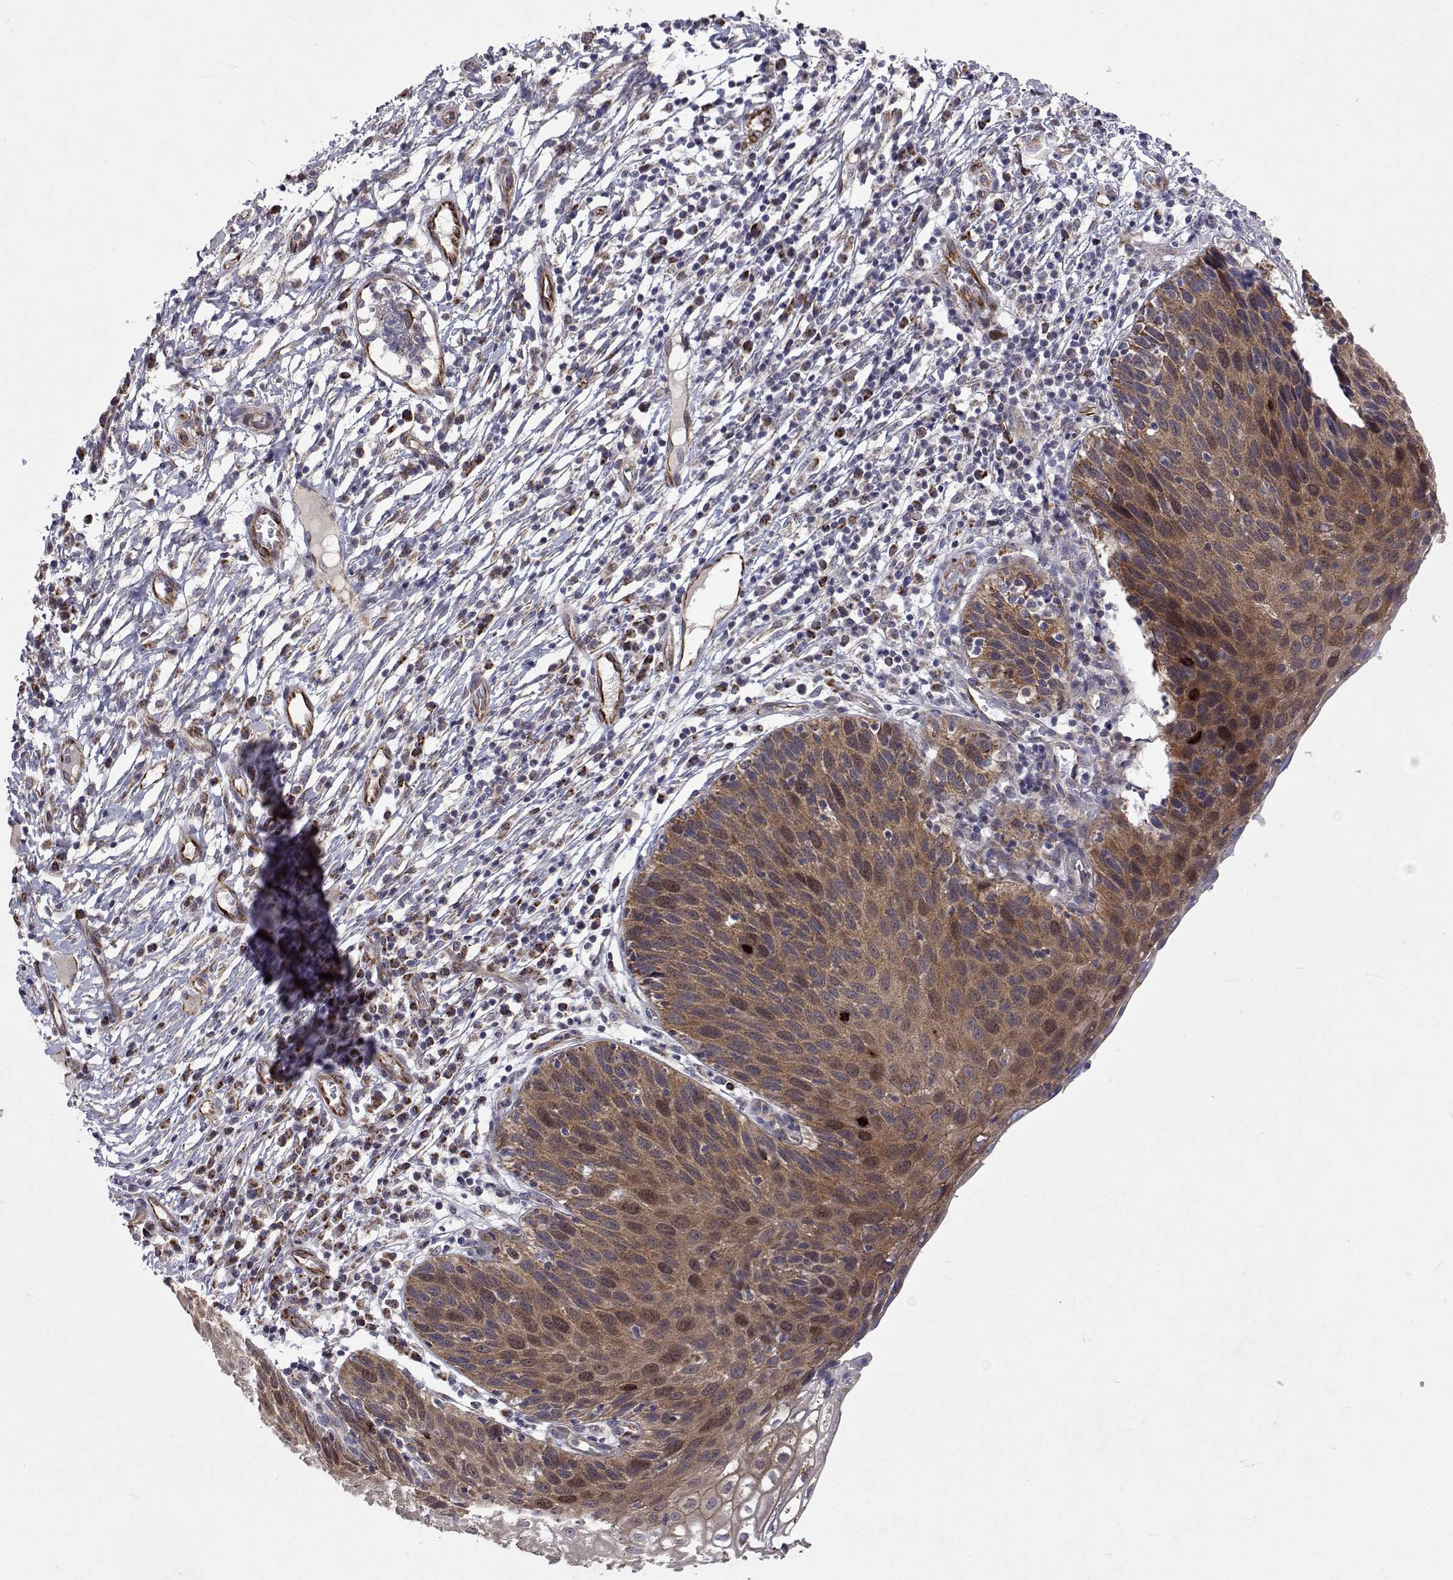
{"staining": {"intensity": "negative", "quantity": "none", "location": "none"}, "tissue": "cervix", "cell_type": "Glandular cells", "image_type": "normal", "snomed": [{"axis": "morphology", "description": "Normal tissue, NOS"}, {"axis": "topography", "description": "Cervix"}], "caption": "An IHC histopathology image of unremarkable cervix is shown. There is no staining in glandular cells of cervix.", "gene": "DHTKD1", "patient": {"sex": "female", "age": 36}}